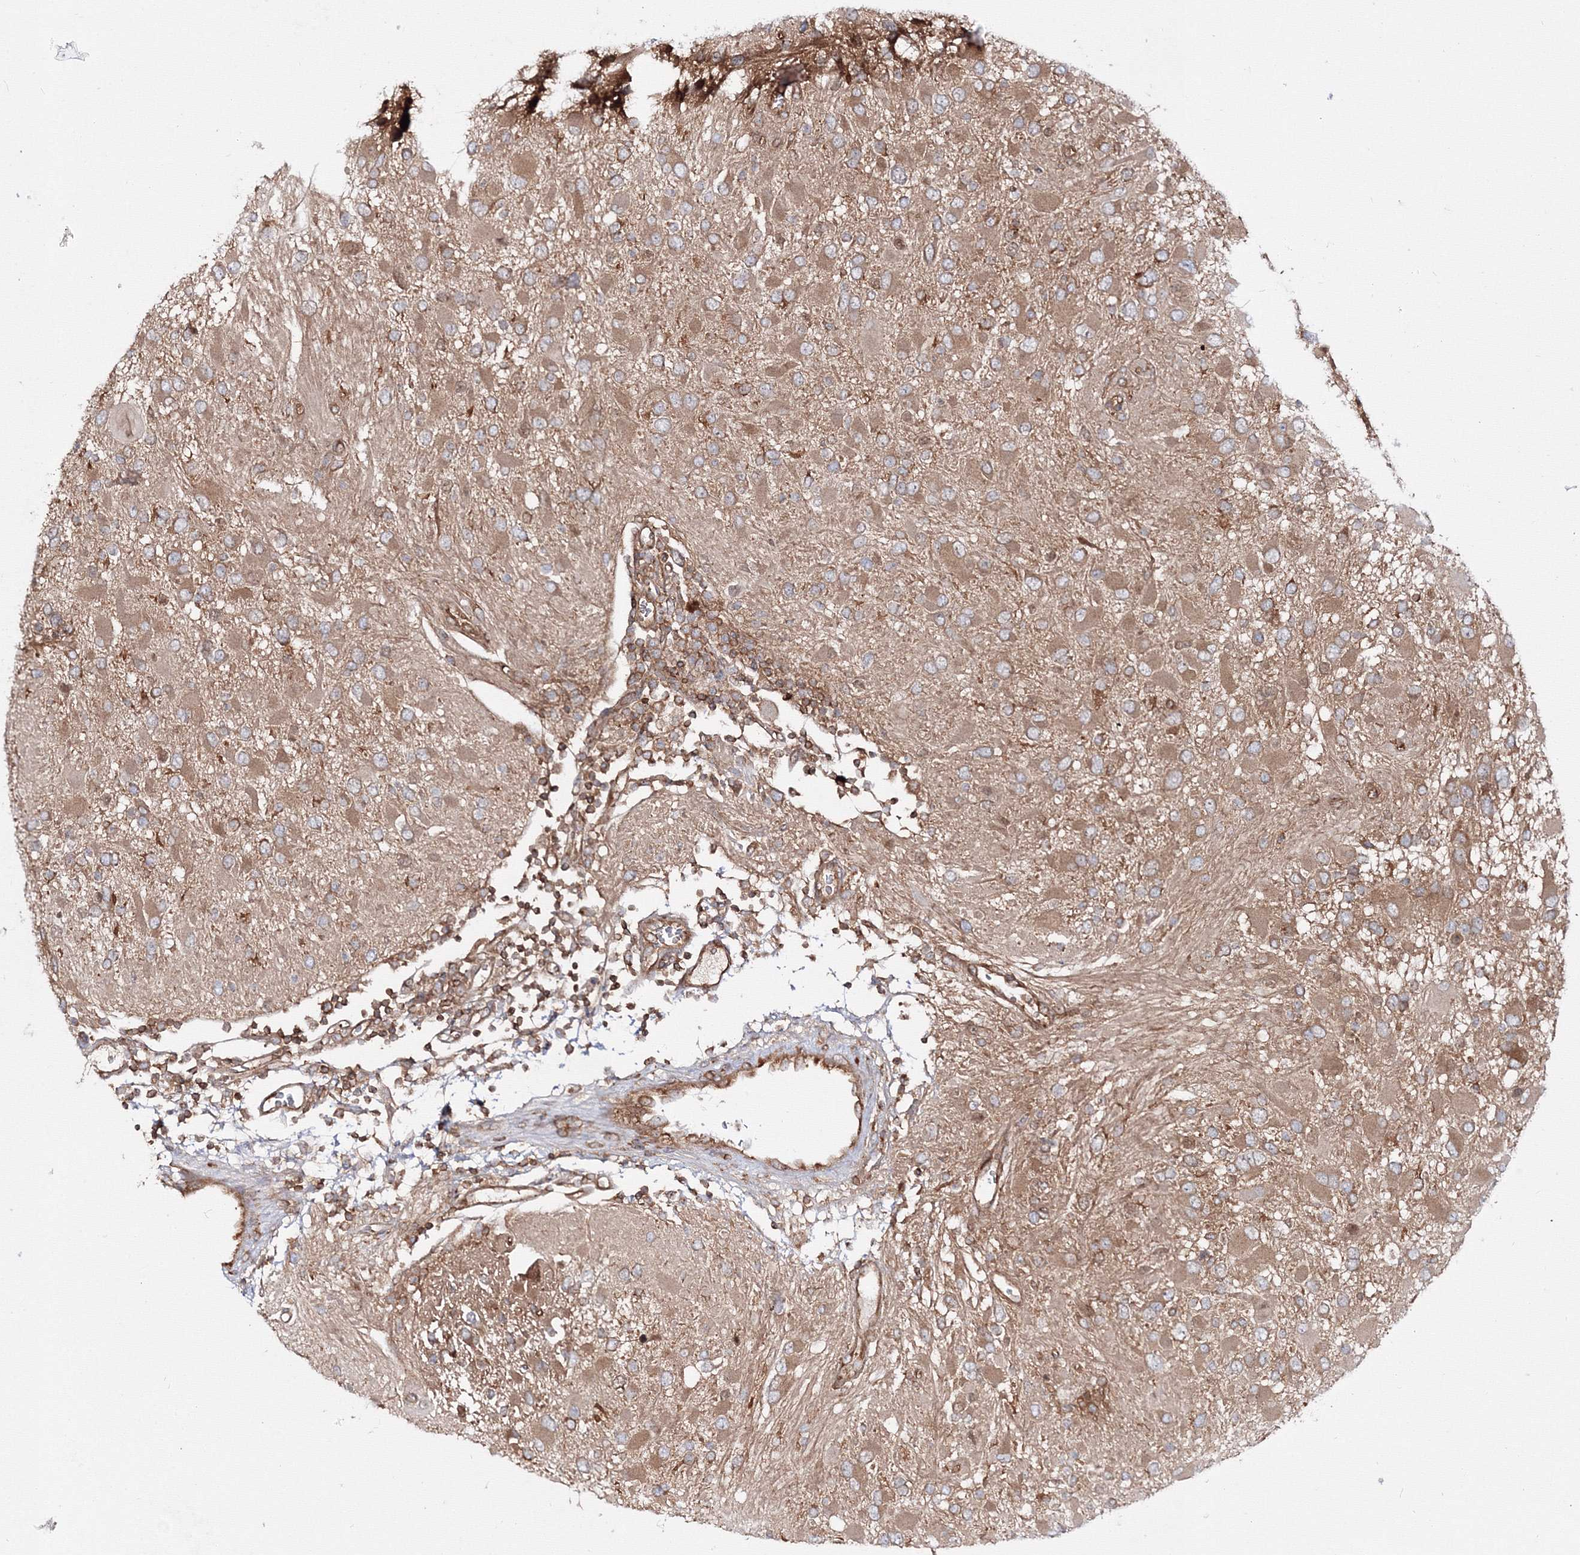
{"staining": {"intensity": "moderate", "quantity": ">75%", "location": "cytoplasmic/membranous"}, "tissue": "glioma", "cell_type": "Tumor cells", "image_type": "cancer", "snomed": [{"axis": "morphology", "description": "Glioma, malignant, High grade"}, {"axis": "topography", "description": "Brain"}], "caption": "The immunohistochemical stain shows moderate cytoplasmic/membranous positivity in tumor cells of high-grade glioma (malignant) tissue.", "gene": "HARS1", "patient": {"sex": "male", "age": 53}}